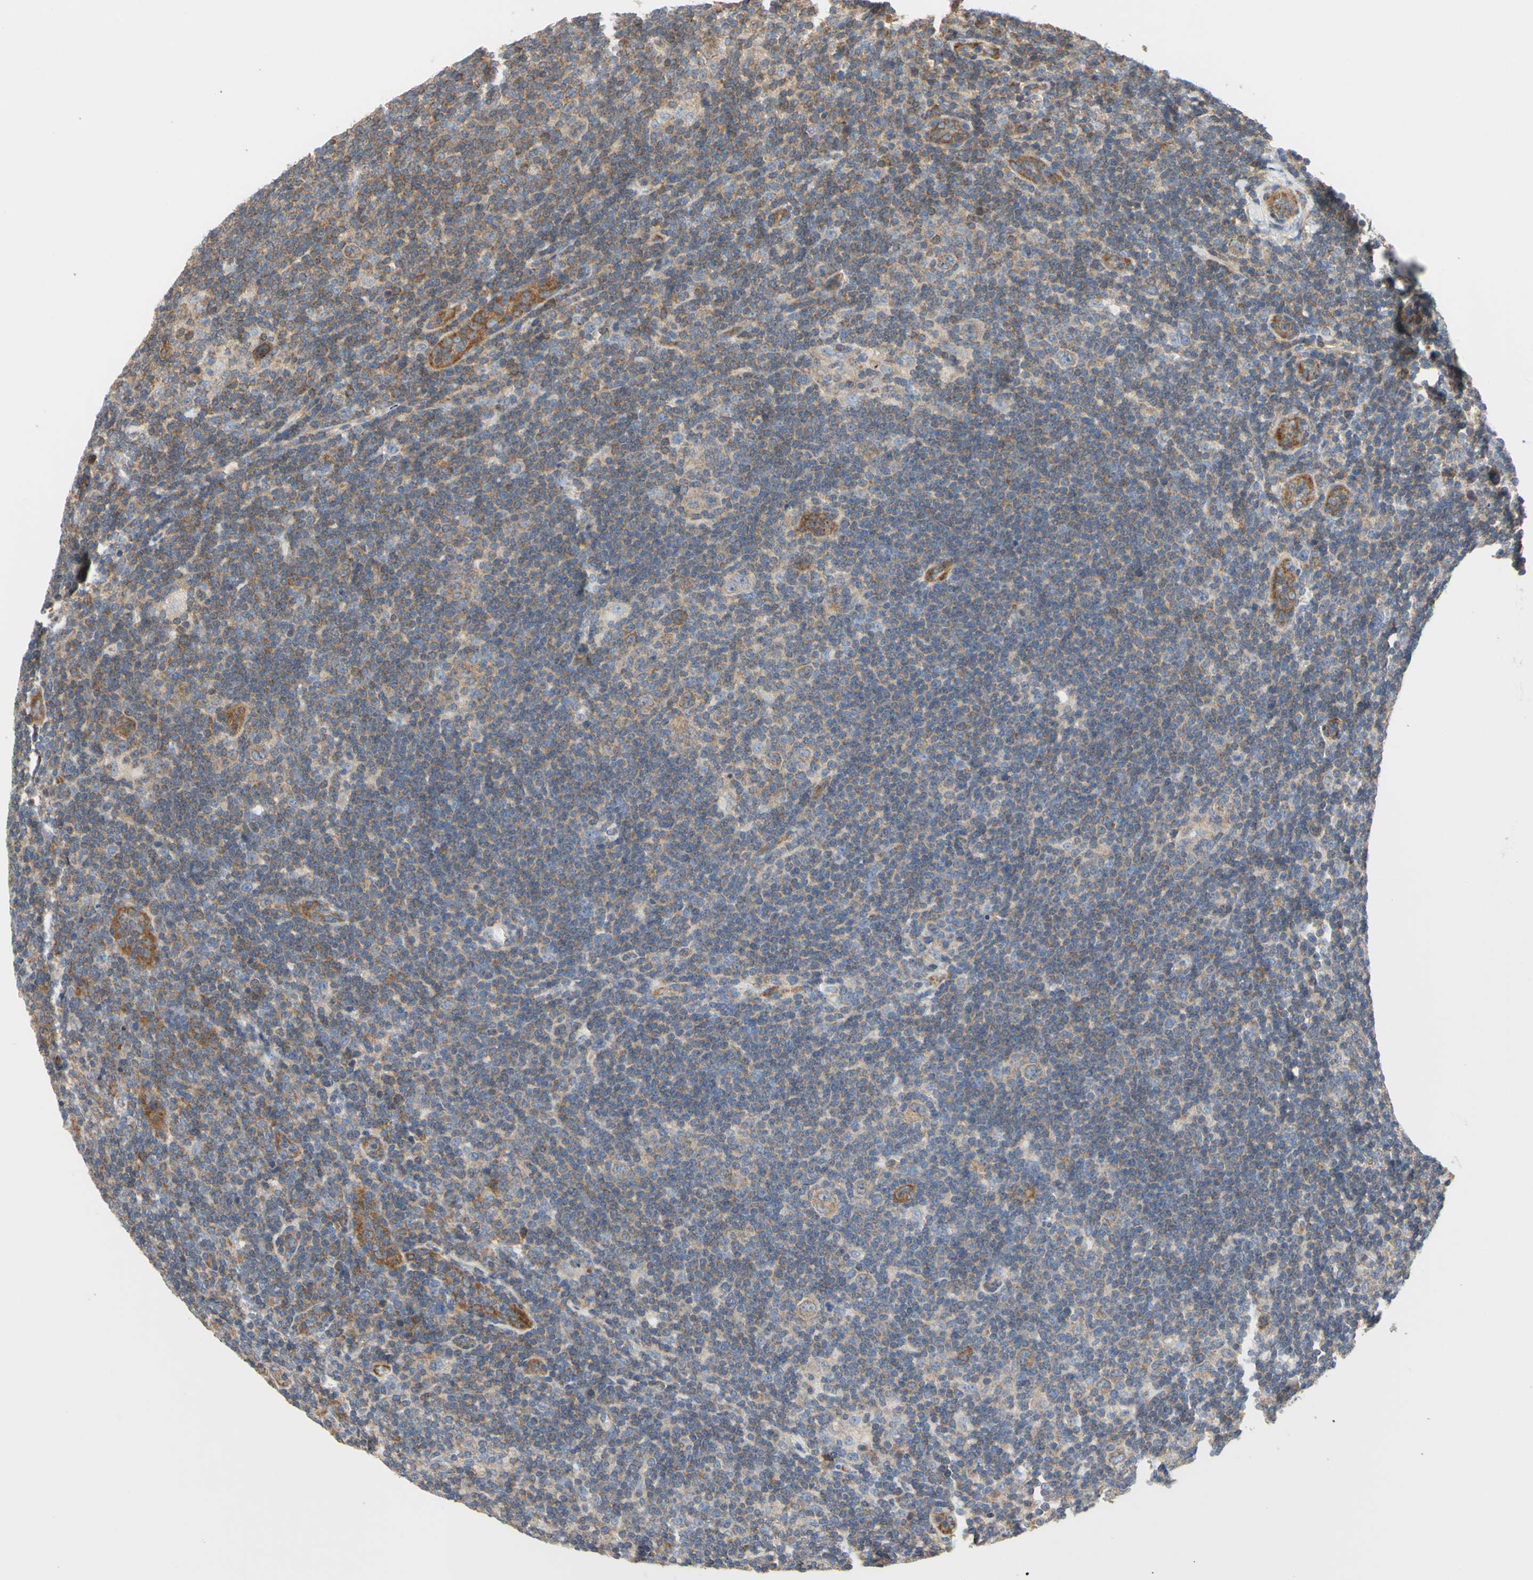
{"staining": {"intensity": "weak", "quantity": ">75%", "location": "cytoplasmic/membranous"}, "tissue": "lymphoma", "cell_type": "Tumor cells", "image_type": "cancer", "snomed": [{"axis": "morphology", "description": "Hodgkin's disease, NOS"}, {"axis": "topography", "description": "Lymph node"}], "caption": "The photomicrograph reveals staining of lymphoma, revealing weak cytoplasmic/membranous protein expression (brown color) within tumor cells.", "gene": "BECN1", "patient": {"sex": "female", "age": 57}}